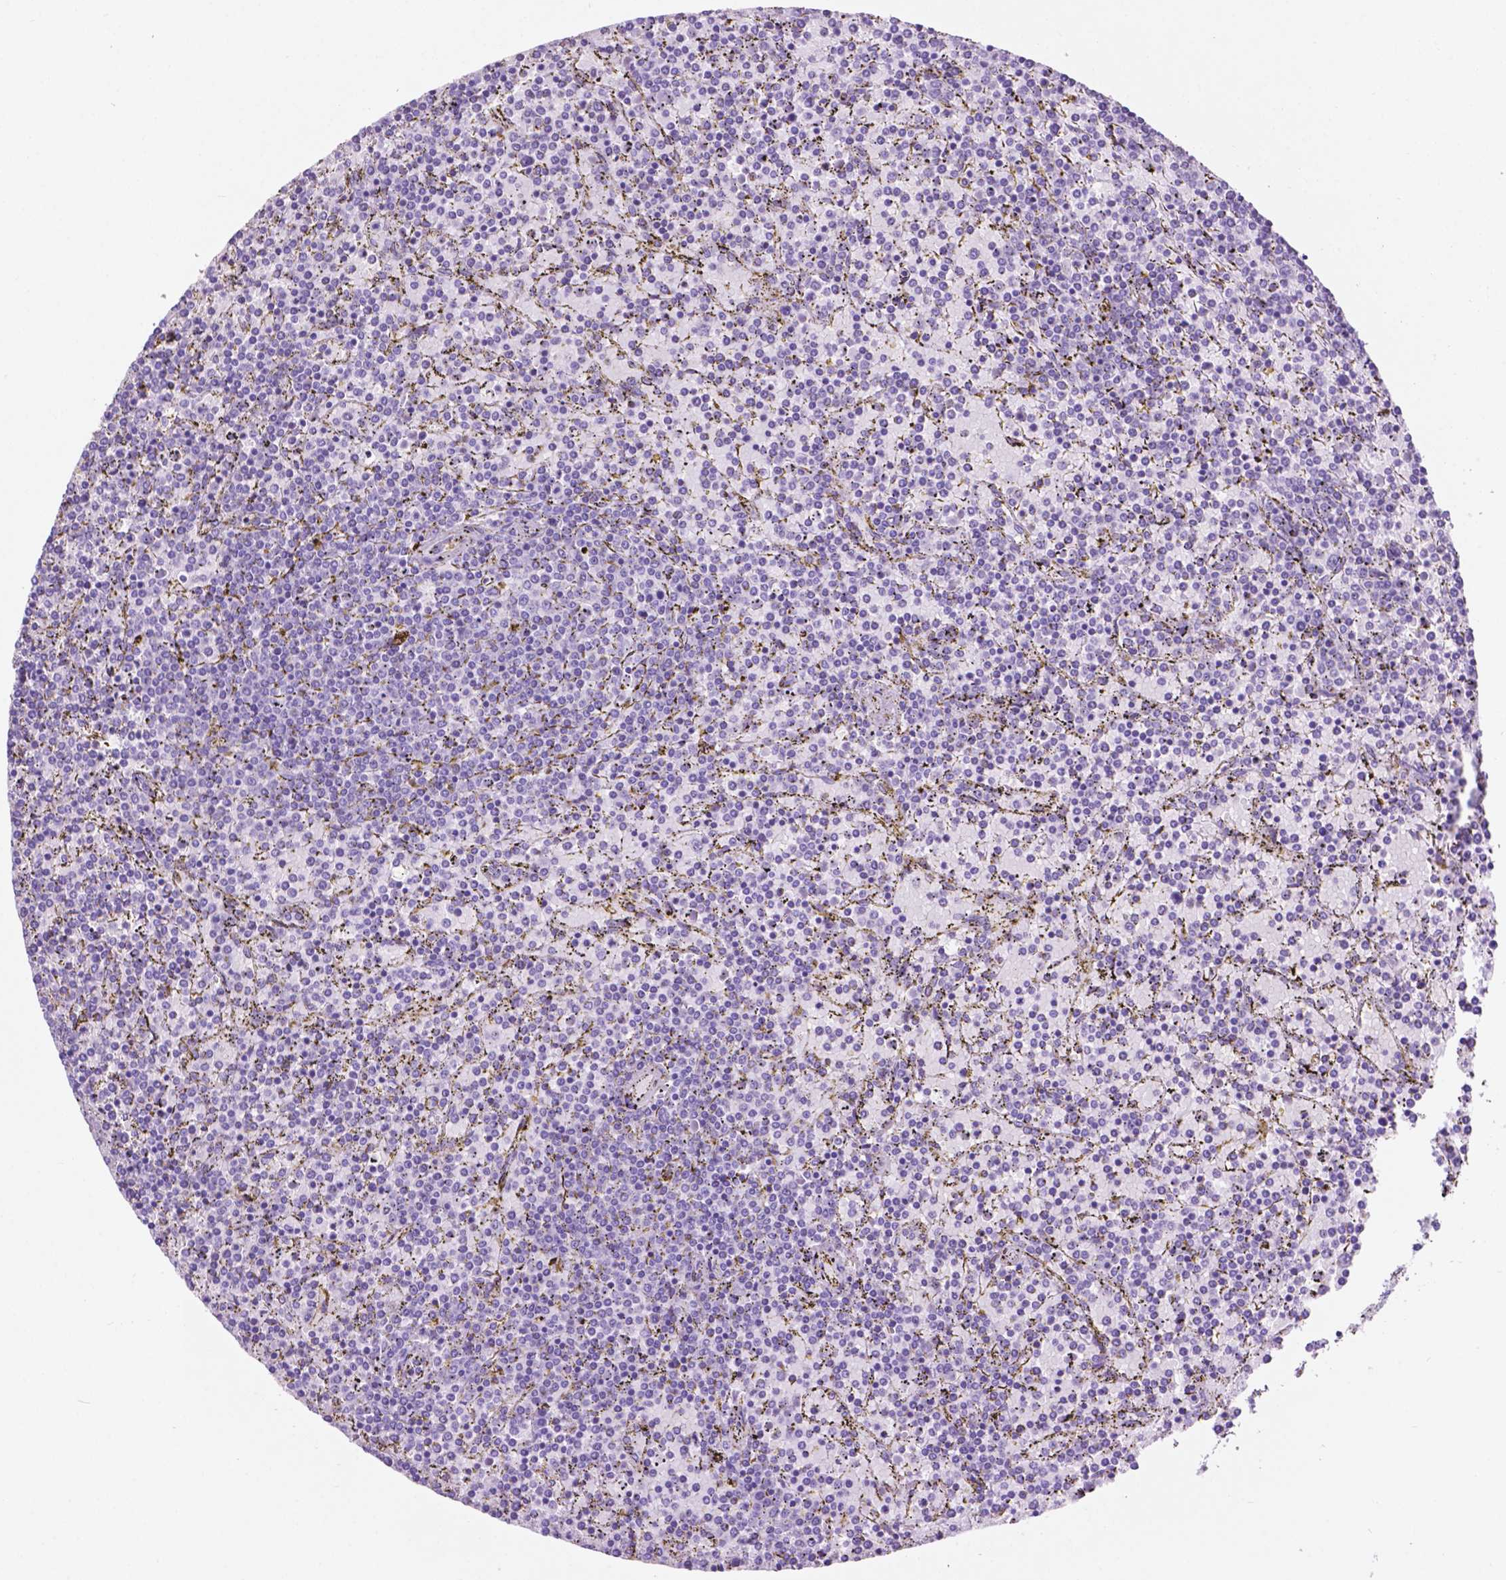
{"staining": {"intensity": "negative", "quantity": "none", "location": "none"}, "tissue": "lymphoma", "cell_type": "Tumor cells", "image_type": "cancer", "snomed": [{"axis": "morphology", "description": "Malignant lymphoma, non-Hodgkin's type, Low grade"}, {"axis": "topography", "description": "Spleen"}], "caption": "This is an immunohistochemistry (IHC) micrograph of human low-grade malignant lymphoma, non-Hodgkin's type. There is no expression in tumor cells.", "gene": "CLDN17", "patient": {"sex": "female", "age": 77}}